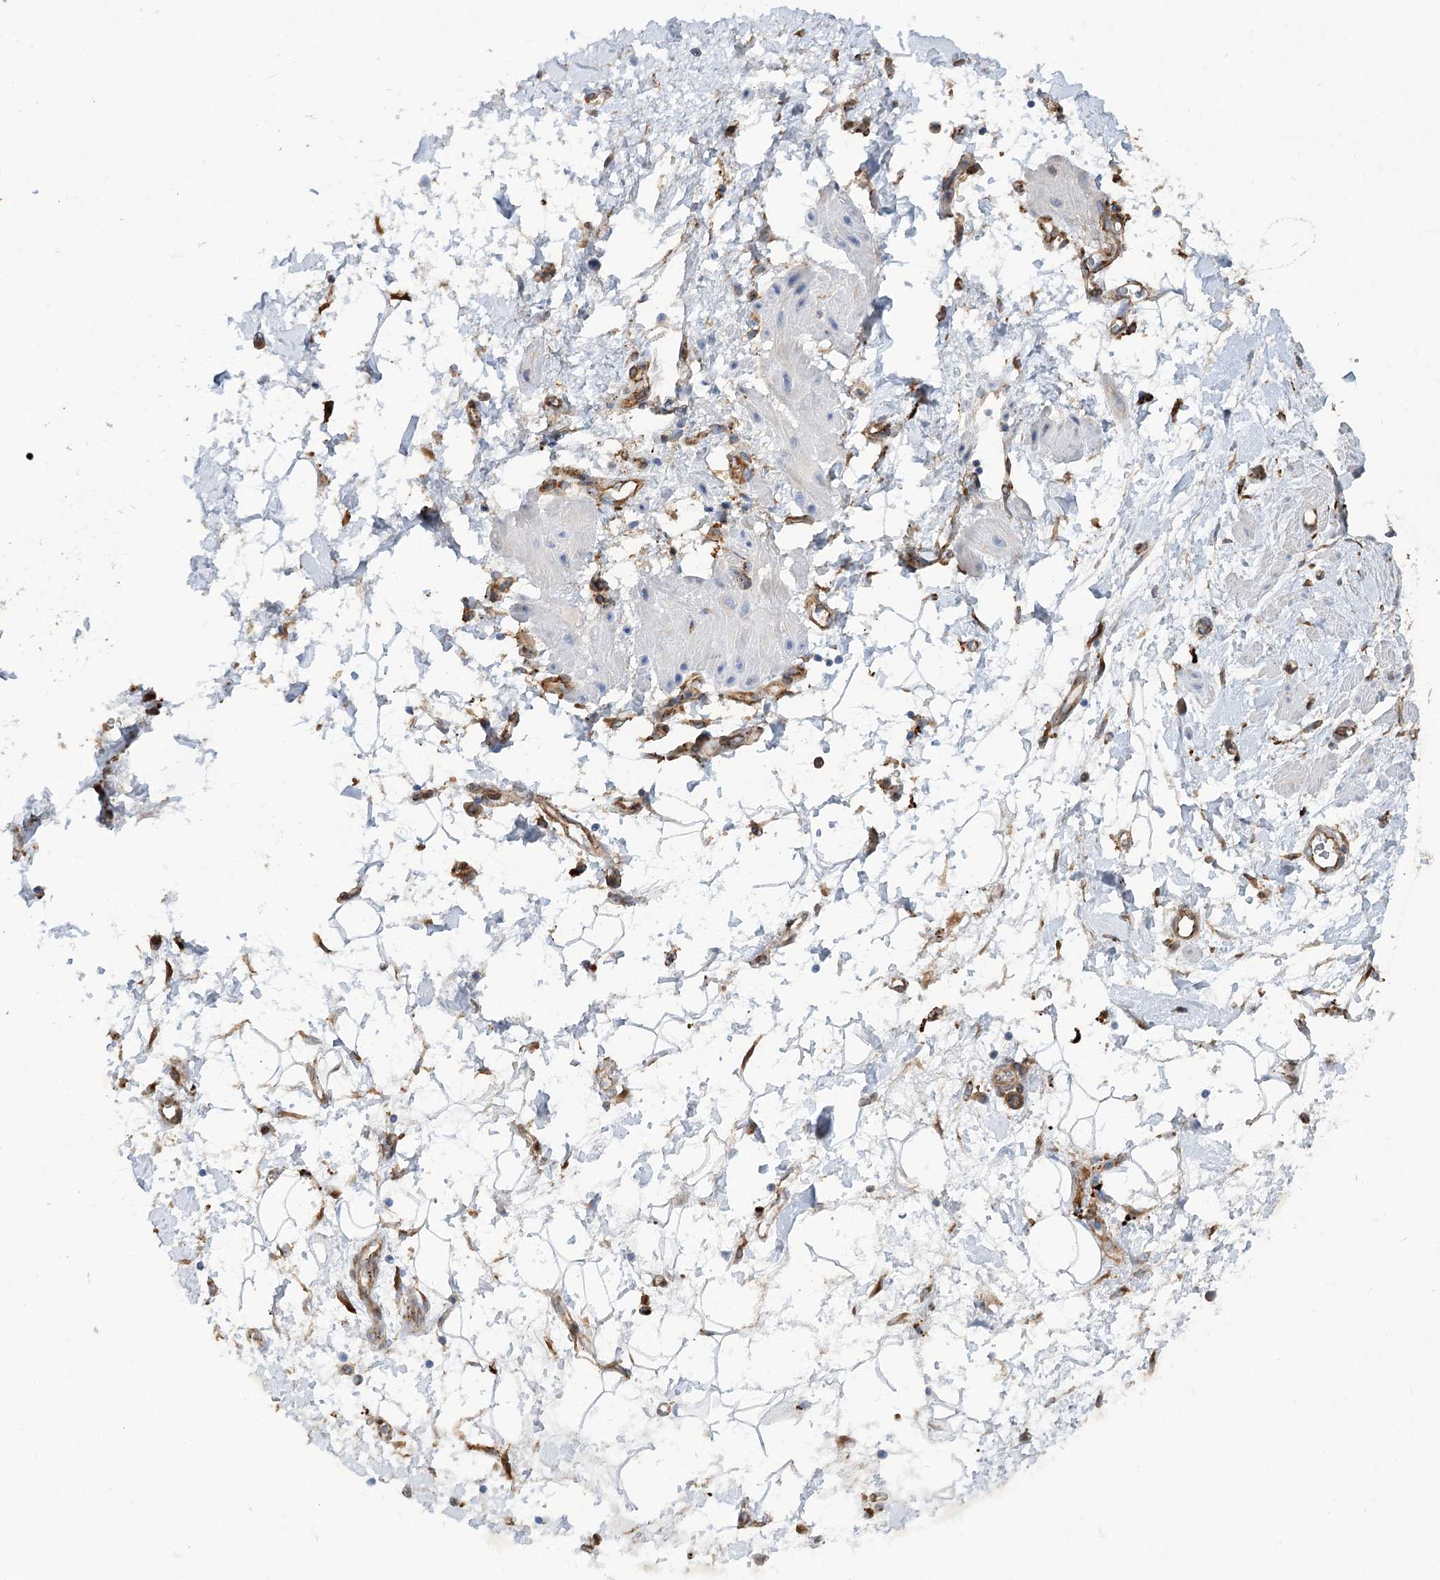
{"staining": {"intensity": "negative", "quantity": "none", "location": "none"}, "tissue": "adipose tissue", "cell_type": "Adipocytes", "image_type": "normal", "snomed": [{"axis": "morphology", "description": "Normal tissue, NOS"}, {"axis": "morphology", "description": "Adenocarcinoma, NOS"}, {"axis": "topography", "description": "Pancreas"}, {"axis": "topography", "description": "Peripheral nerve tissue"}], "caption": "Photomicrograph shows no protein staining in adipocytes of normal adipose tissue.", "gene": "GUSB", "patient": {"sex": "male", "age": 59}}